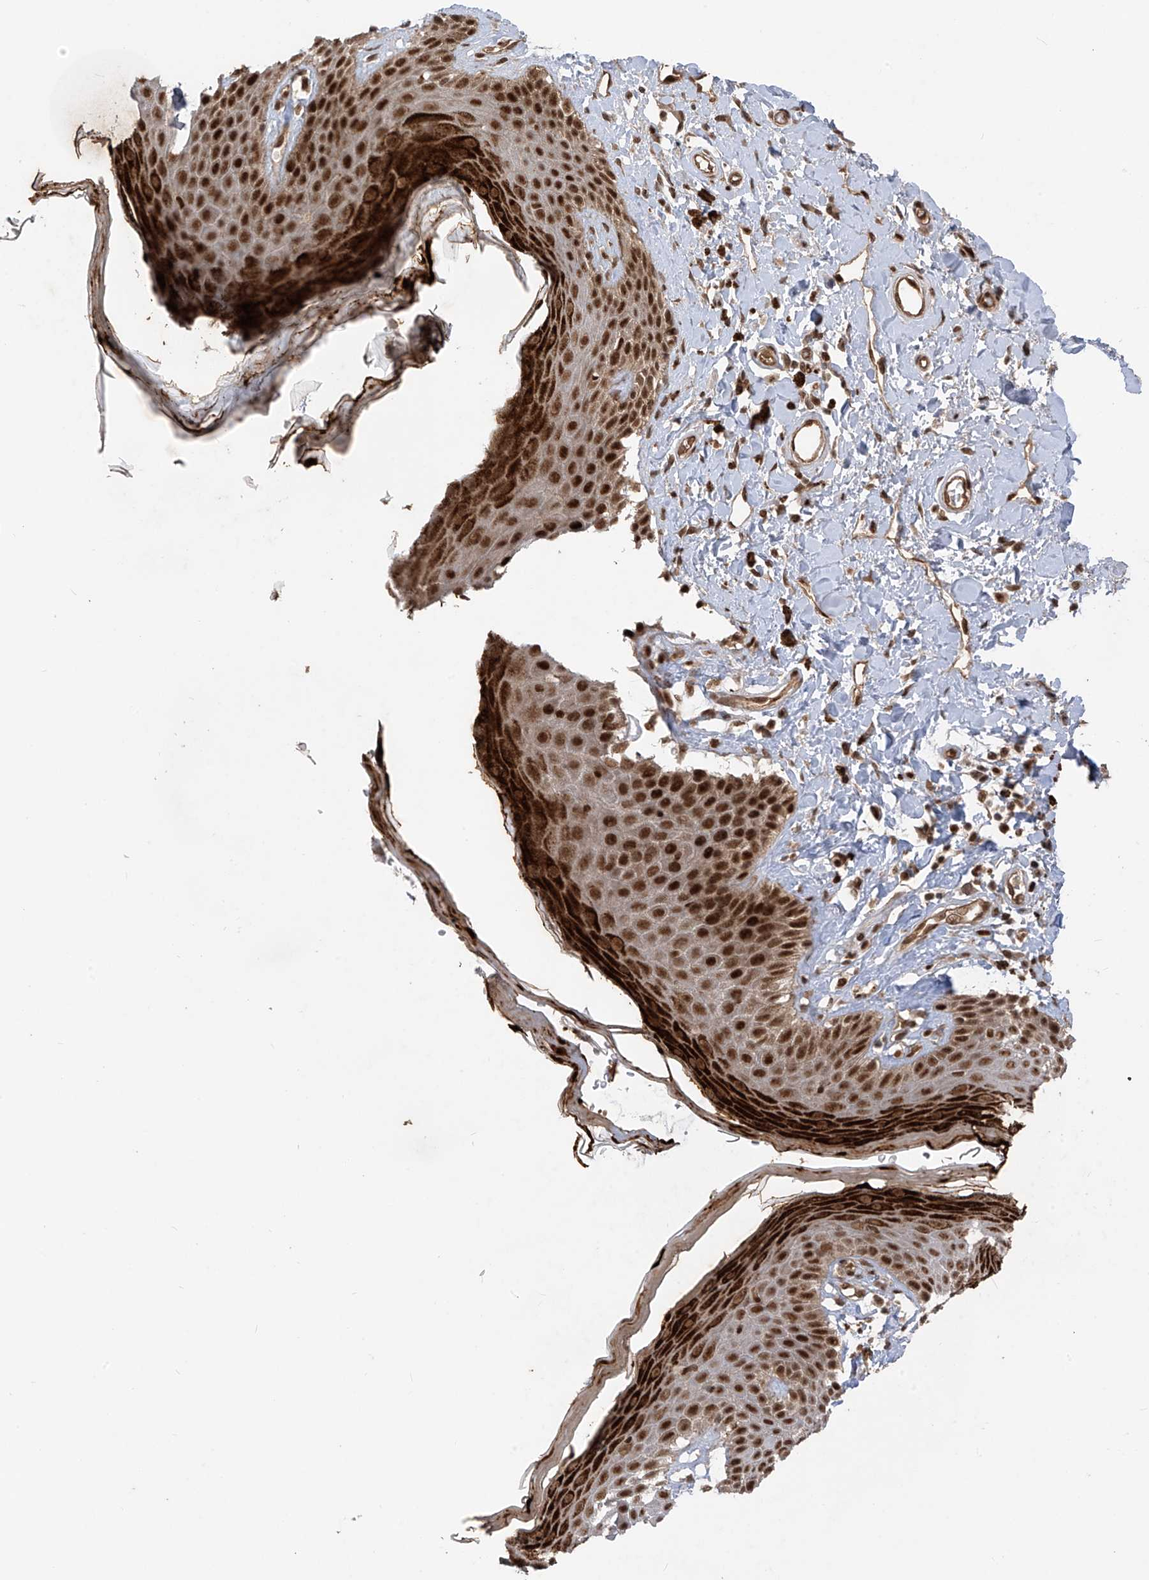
{"staining": {"intensity": "strong", "quantity": ">75%", "location": "cytoplasmic/membranous,nuclear"}, "tissue": "skin", "cell_type": "Epidermal cells", "image_type": "normal", "snomed": [{"axis": "morphology", "description": "Normal tissue, NOS"}, {"axis": "topography", "description": "Anal"}], "caption": "This image demonstrates immunohistochemistry (IHC) staining of normal skin, with high strong cytoplasmic/membranous,nuclear staining in about >75% of epidermal cells.", "gene": "ARHGEF3", "patient": {"sex": "female", "age": 78}}